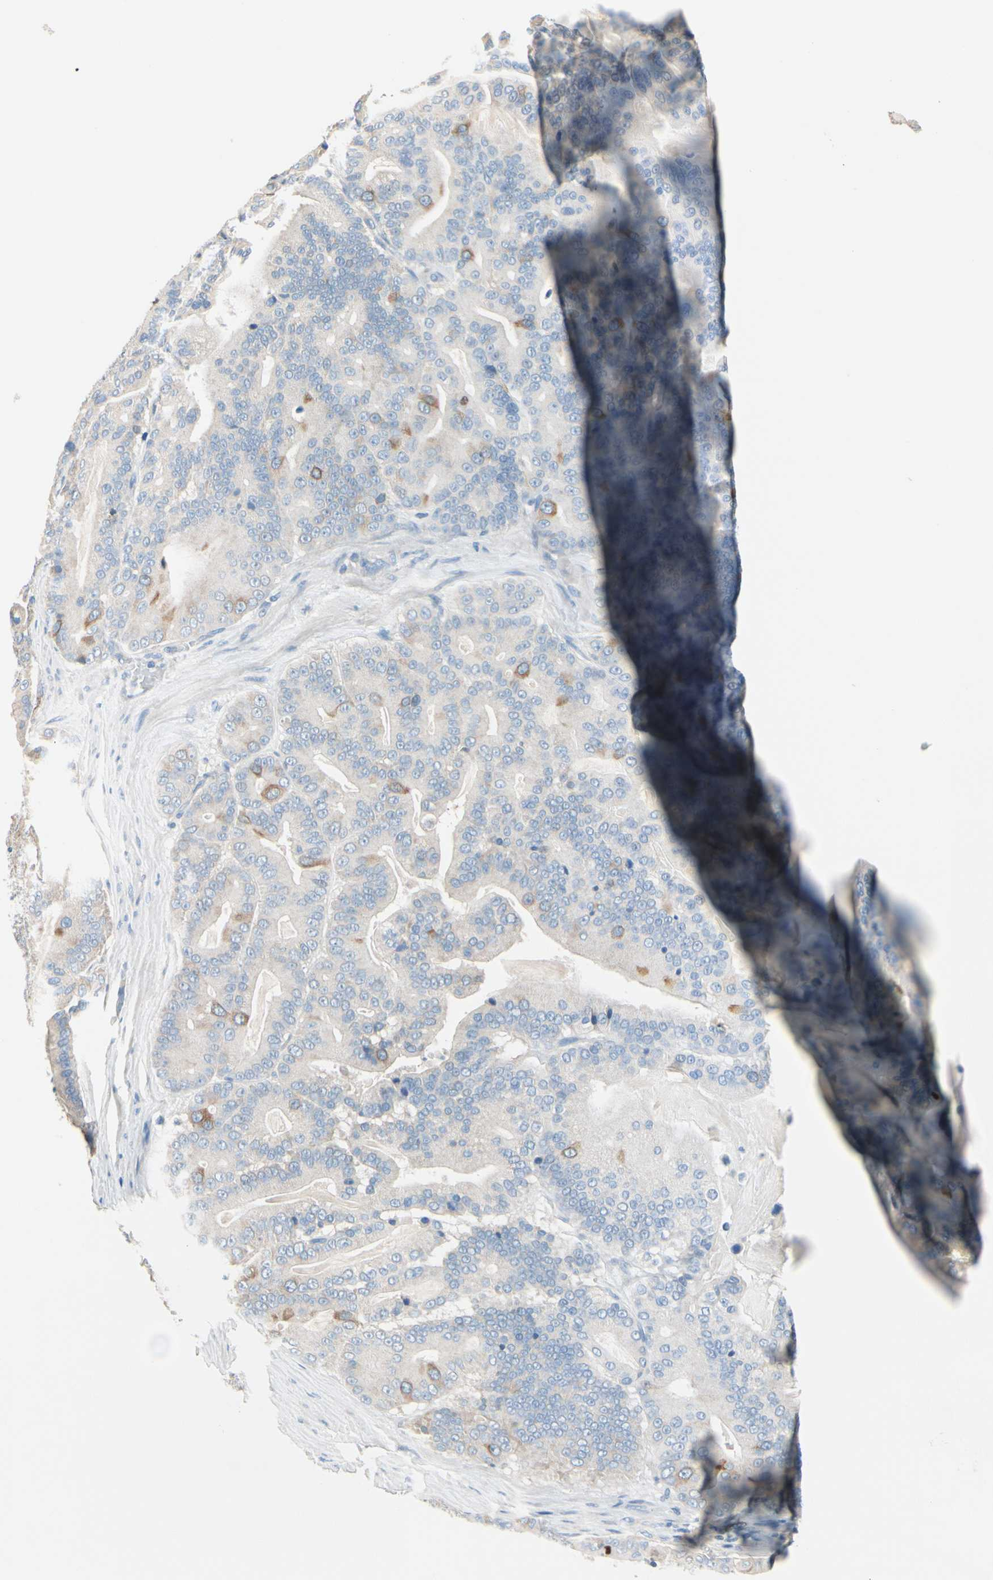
{"staining": {"intensity": "moderate", "quantity": "<25%", "location": "cytoplasmic/membranous"}, "tissue": "pancreatic cancer", "cell_type": "Tumor cells", "image_type": "cancer", "snomed": [{"axis": "morphology", "description": "Adenocarcinoma, NOS"}, {"axis": "topography", "description": "Pancreas"}], "caption": "This micrograph exhibits immunohistochemistry (IHC) staining of pancreatic adenocarcinoma, with low moderate cytoplasmic/membranous expression in approximately <25% of tumor cells.", "gene": "CKAP2", "patient": {"sex": "male", "age": 63}}